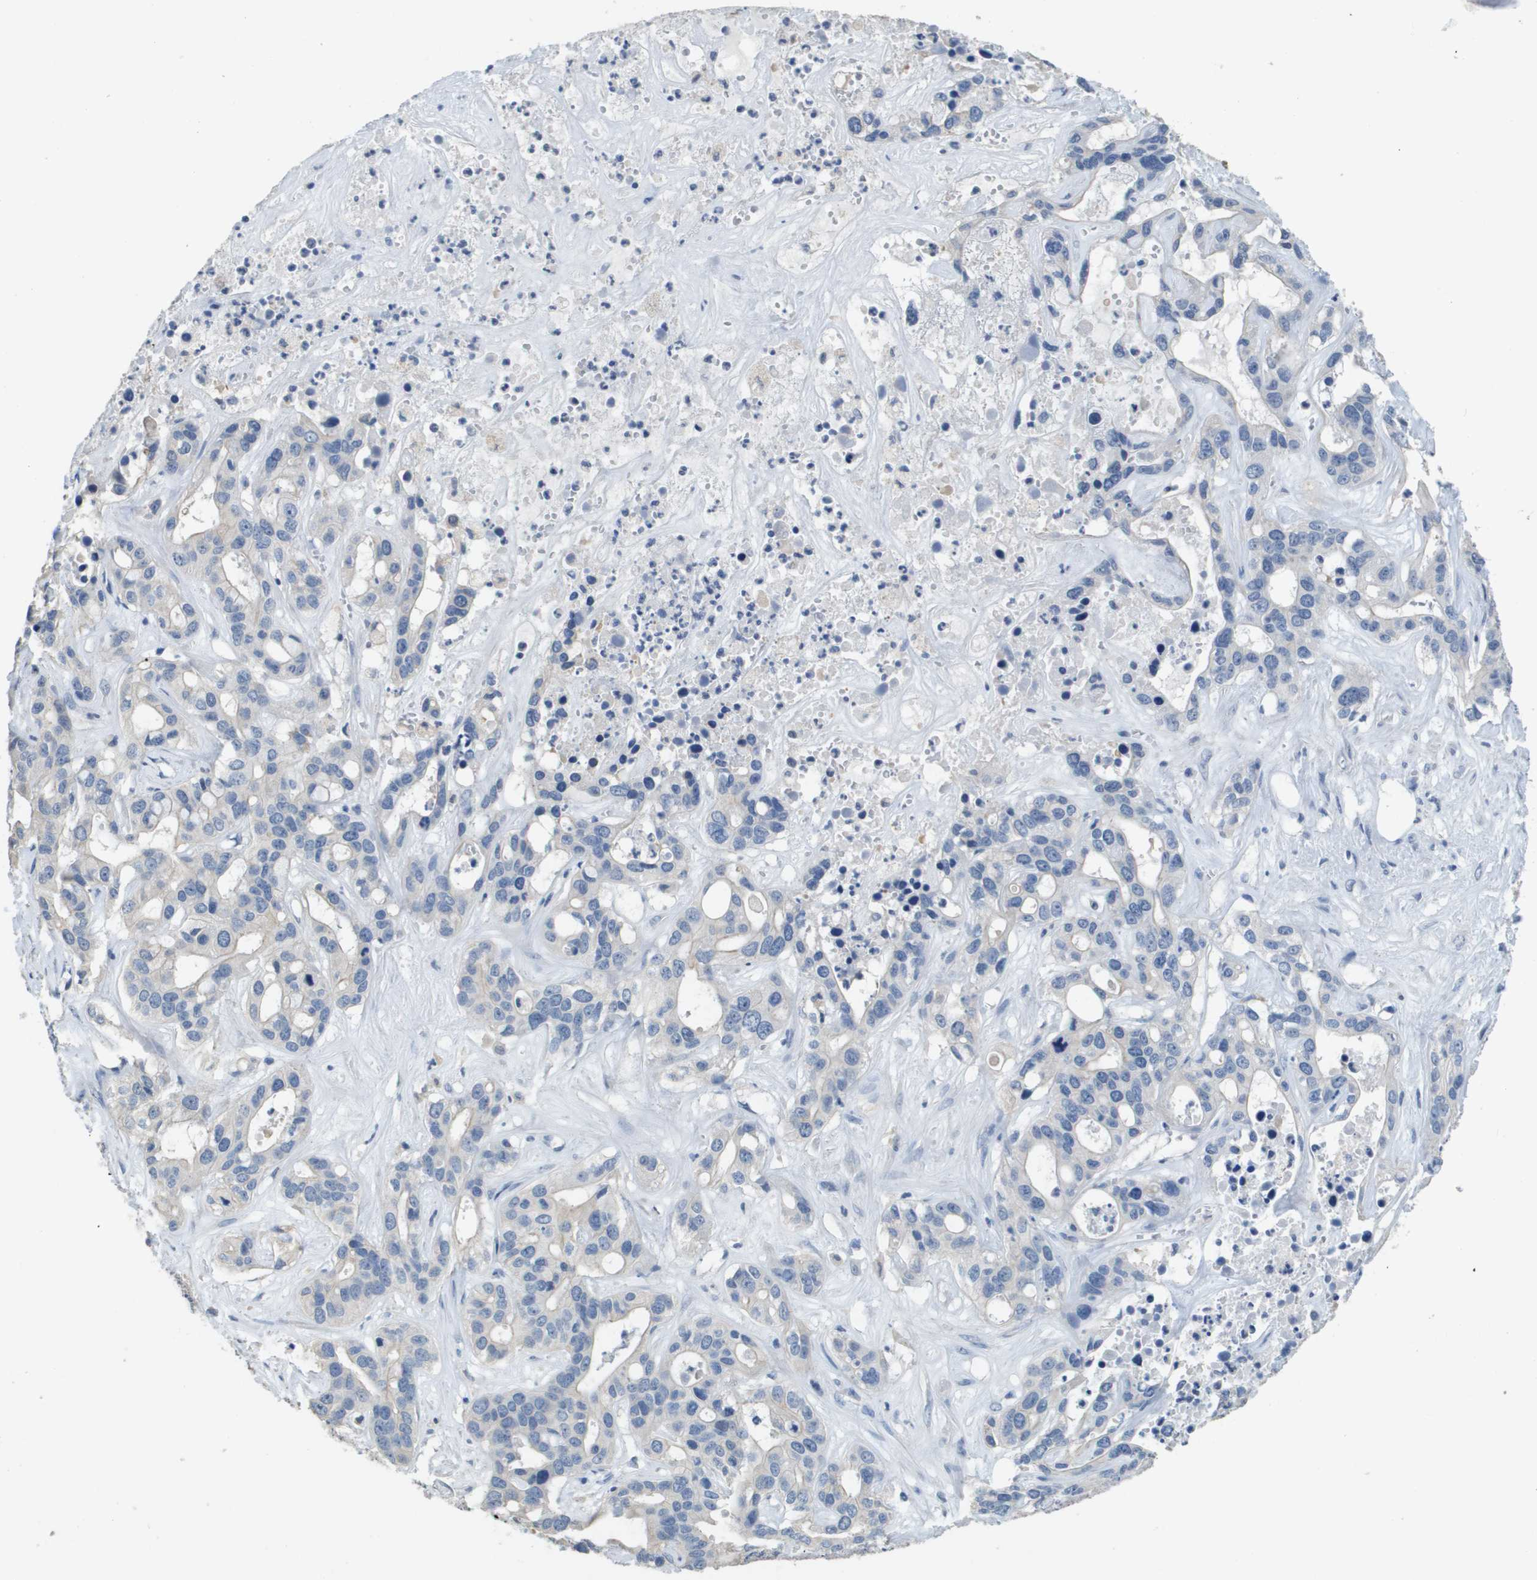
{"staining": {"intensity": "weak", "quantity": "<25%", "location": "cytoplasmic/membranous"}, "tissue": "liver cancer", "cell_type": "Tumor cells", "image_type": "cancer", "snomed": [{"axis": "morphology", "description": "Cholangiocarcinoma"}, {"axis": "topography", "description": "Liver"}], "caption": "Liver cancer was stained to show a protein in brown. There is no significant expression in tumor cells.", "gene": "MT3", "patient": {"sex": "female", "age": 65}}